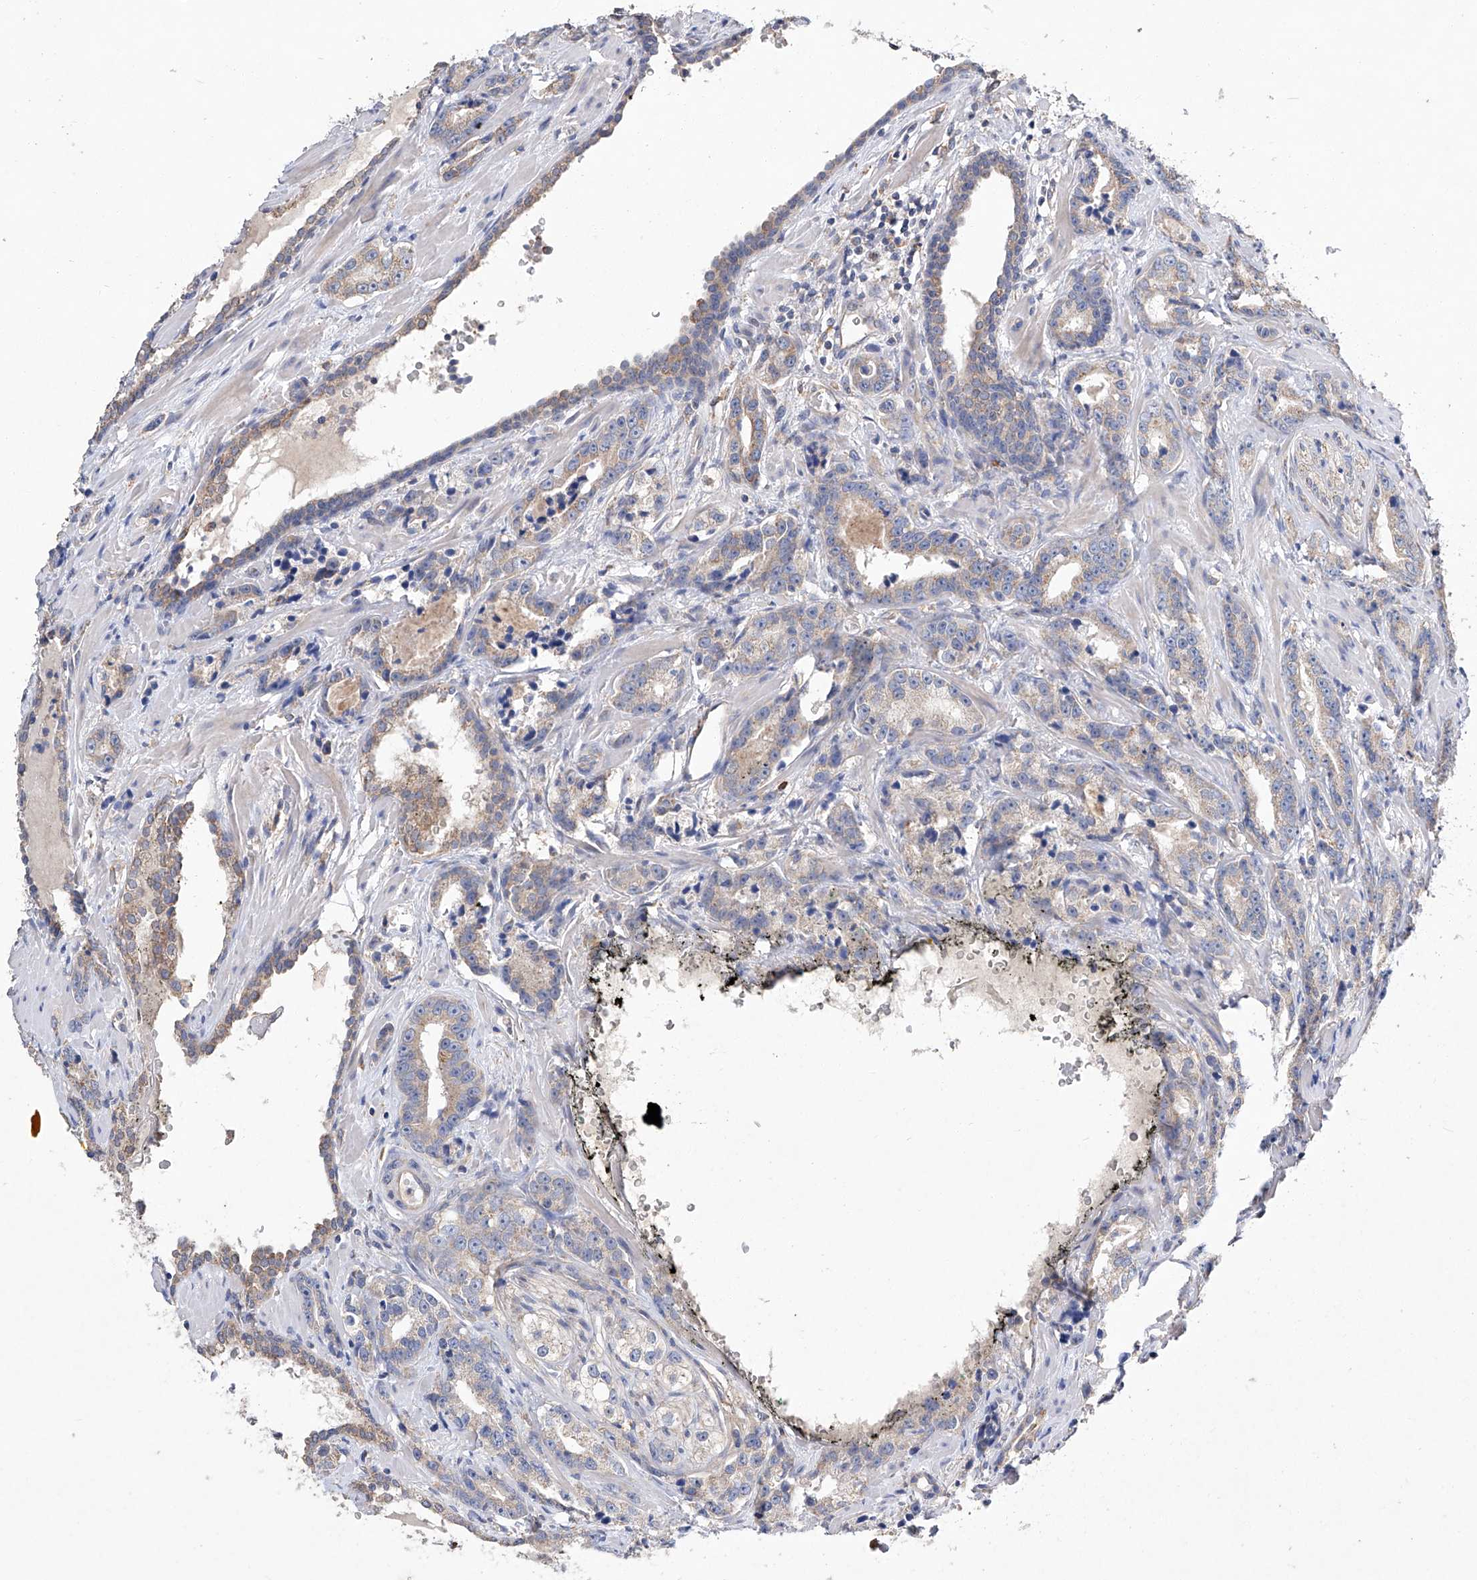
{"staining": {"intensity": "weak", "quantity": "<25%", "location": "cytoplasmic/membranous"}, "tissue": "prostate cancer", "cell_type": "Tumor cells", "image_type": "cancer", "snomed": [{"axis": "morphology", "description": "Adenocarcinoma, High grade"}, {"axis": "topography", "description": "Prostate"}], "caption": "A micrograph of prostate cancer (adenocarcinoma (high-grade)) stained for a protein exhibits no brown staining in tumor cells. (DAB IHC visualized using brightfield microscopy, high magnification).", "gene": "AMD1", "patient": {"sex": "male", "age": 62}}